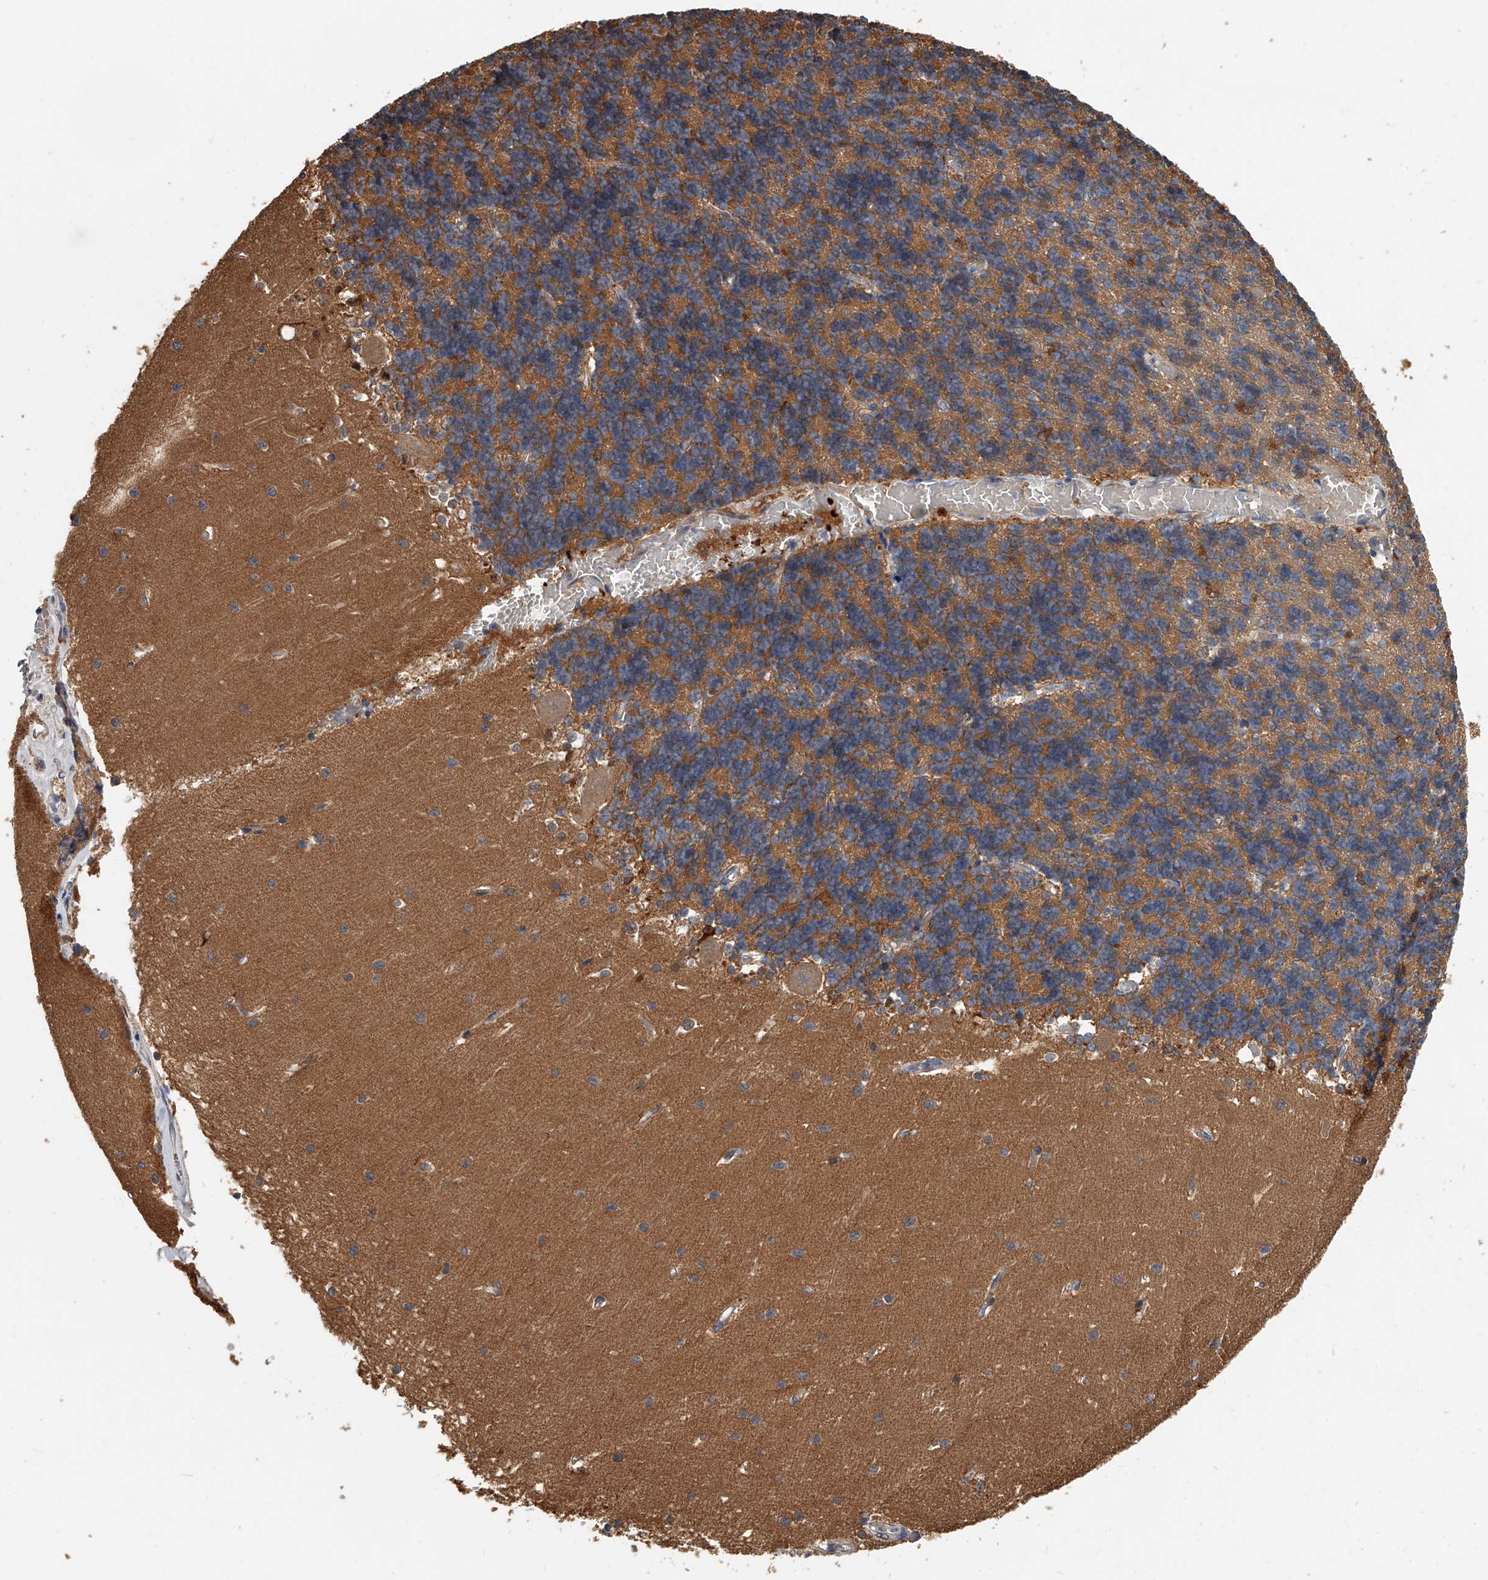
{"staining": {"intensity": "moderate", "quantity": "25%-75%", "location": "cytoplasmic/membranous"}, "tissue": "cerebellum", "cell_type": "Cells in granular layer", "image_type": "normal", "snomed": [{"axis": "morphology", "description": "Normal tissue, NOS"}, {"axis": "topography", "description": "Cerebellum"}], "caption": "A medium amount of moderate cytoplasmic/membranous positivity is seen in approximately 25%-75% of cells in granular layer in unremarkable cerebellum.", "gene": "CD200", "patient": {"sex": "male", "age": 37}}